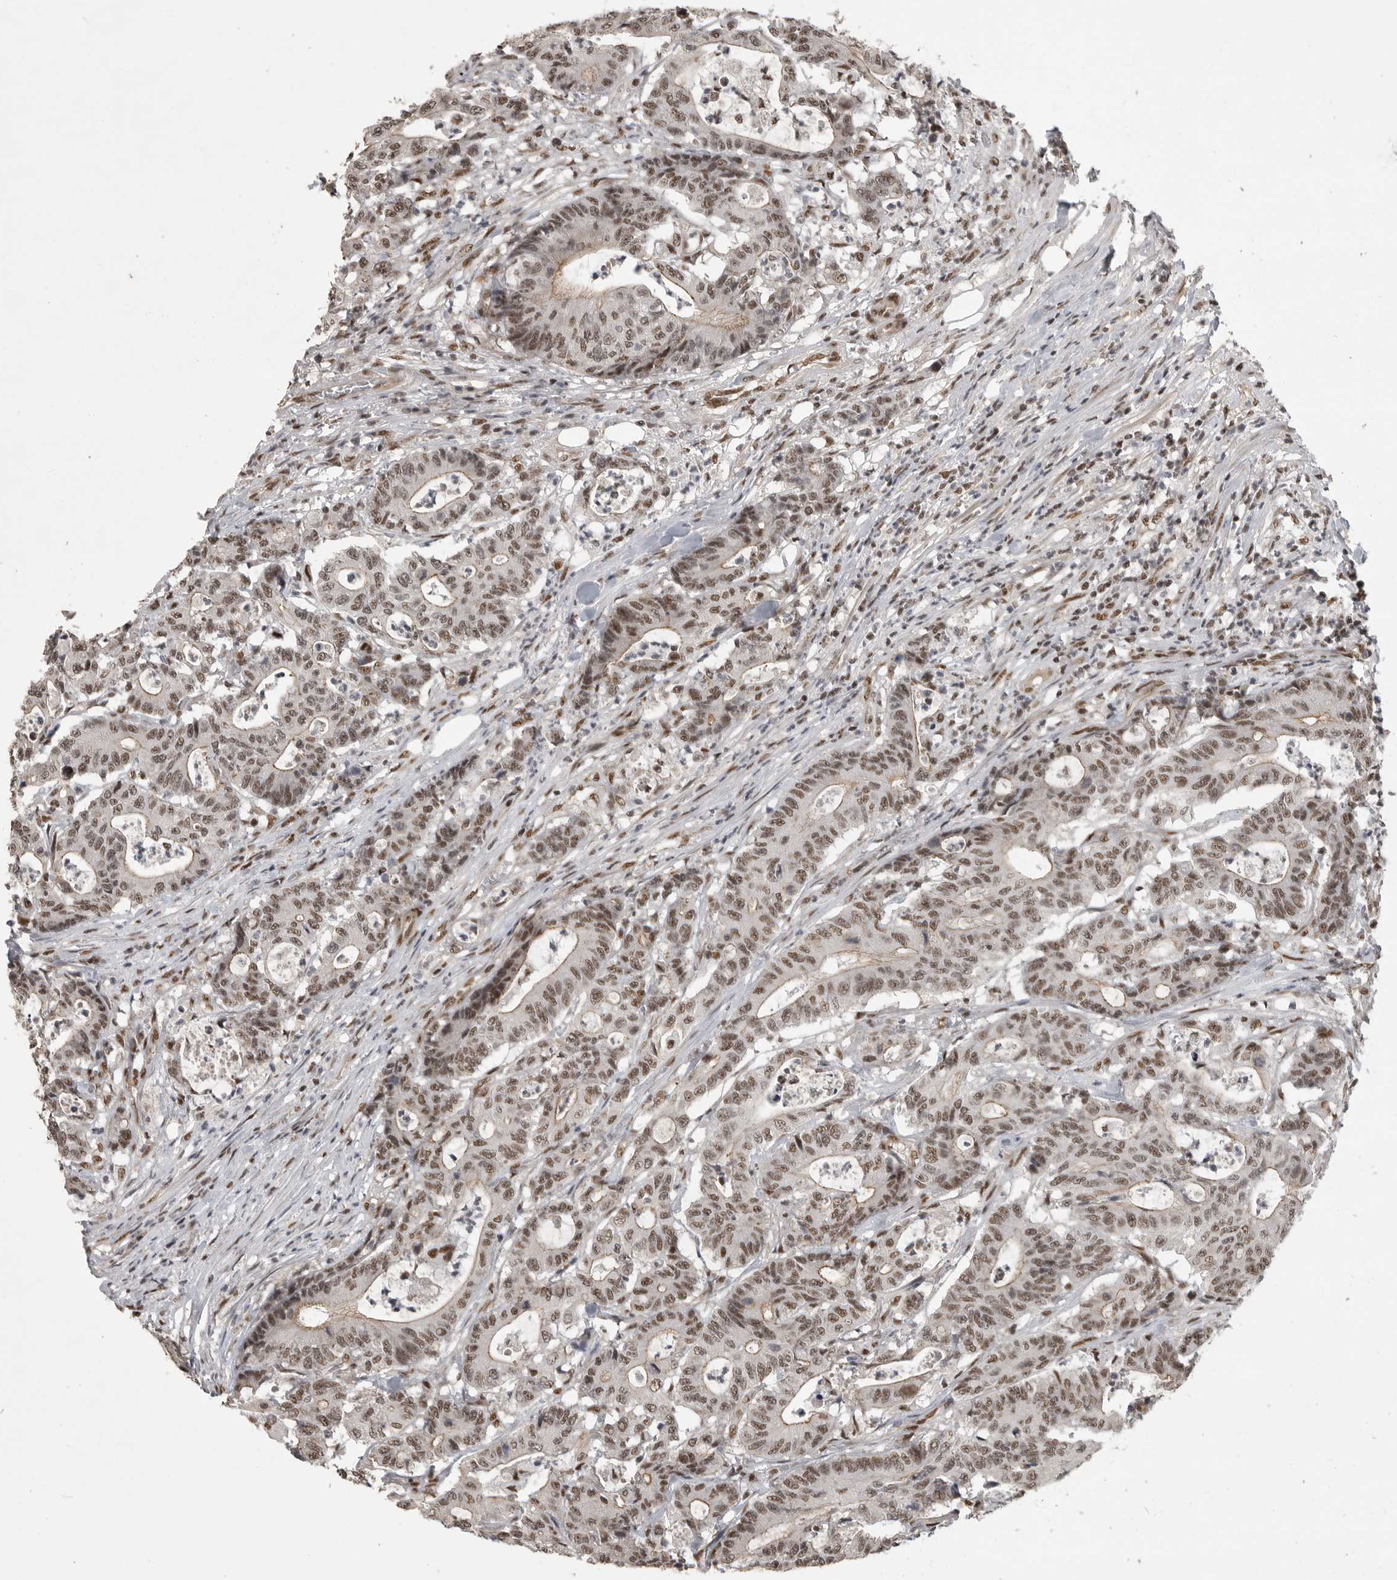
{"staining": {"intensity": "moderate", "quantity": ">75%", "location": "nuclear"}, "tissue": "colorectal cancer", "cell_type": "Tumor cells", "image_type": "cancer", "snomed": [{"axis": "morphology", "description": "Adenocarcinoma, NOS"}, {"axis": "topography", "description": "Colon"}], "caption": "A brown stain highlights moderate nuclear expression of a protein in colorectal cancer (adenocarcinoma) tumor cells.", "gene": "CBLL1", "patient": {"sex": "female", "age": 84}}